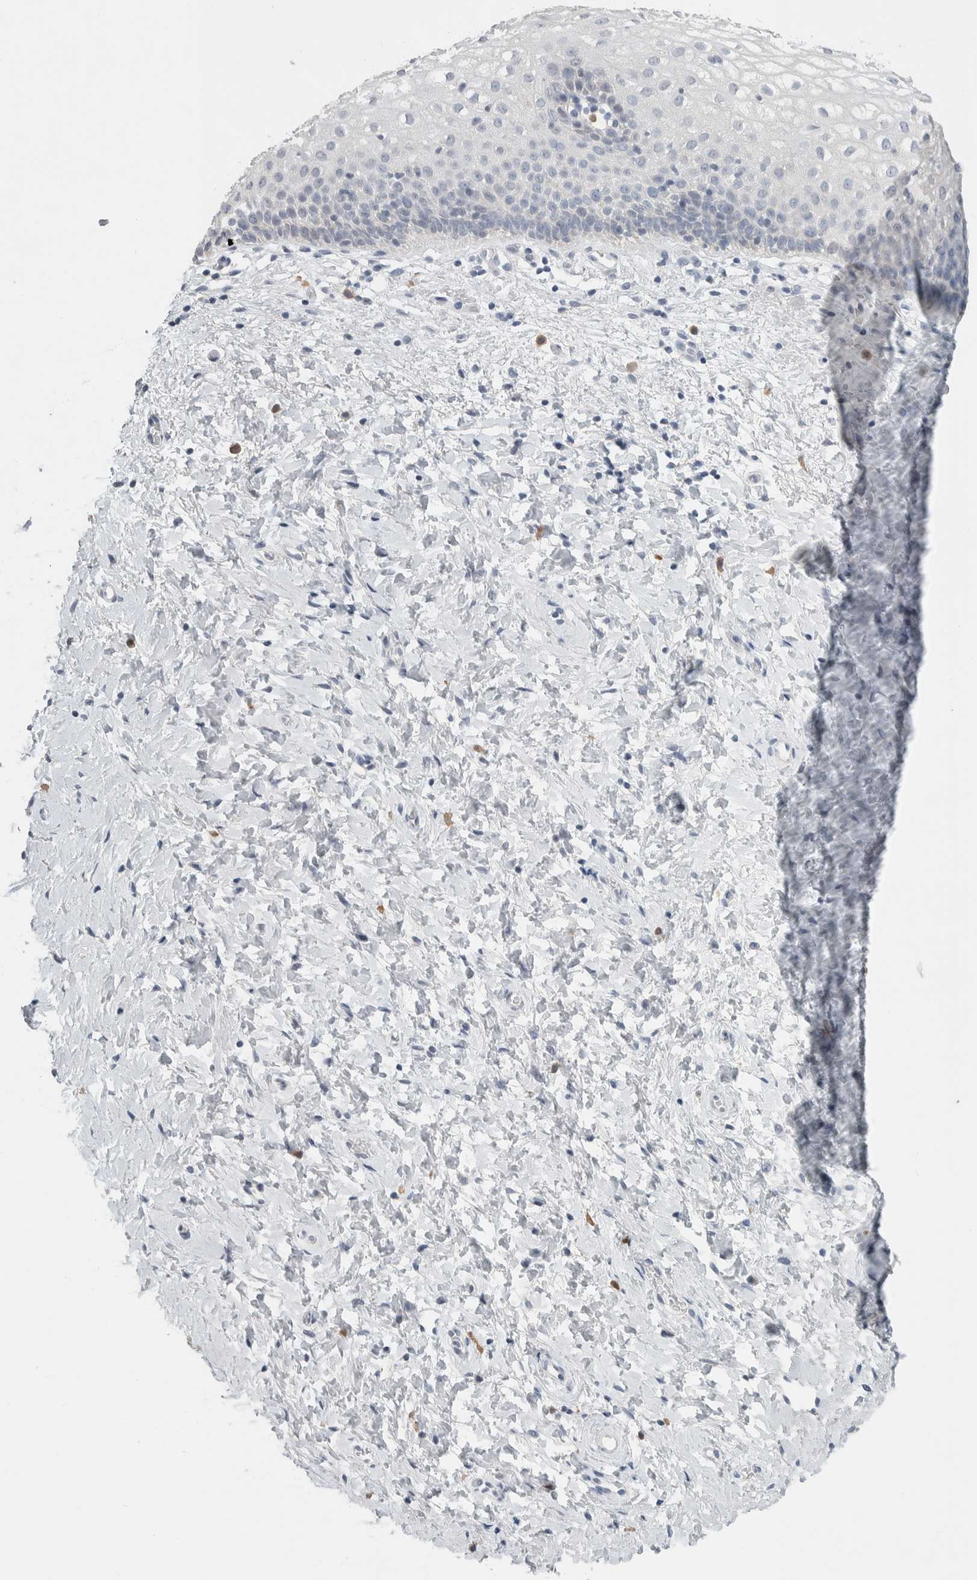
{"staining": {"intensity": "negative", "quantity": "none", "location": "none"}, "tissue": "cervix", "cell_type": "Squamous epithelial cells", "image_type": "normal", "snomed": [{"axis": "morphology", "description": "Normal tissue, NOS"}, {"axis": "topography", "description": "Cervix"}], "caption": "Squamous epithelial cells are negative for protein expression in normal human cervix. (DAB immunohistochemistry (IHC) visualized using brightfield microscopy, high magnification).", "gene": "SCN2A", "patient": {"sex": "female", "age": 72}}